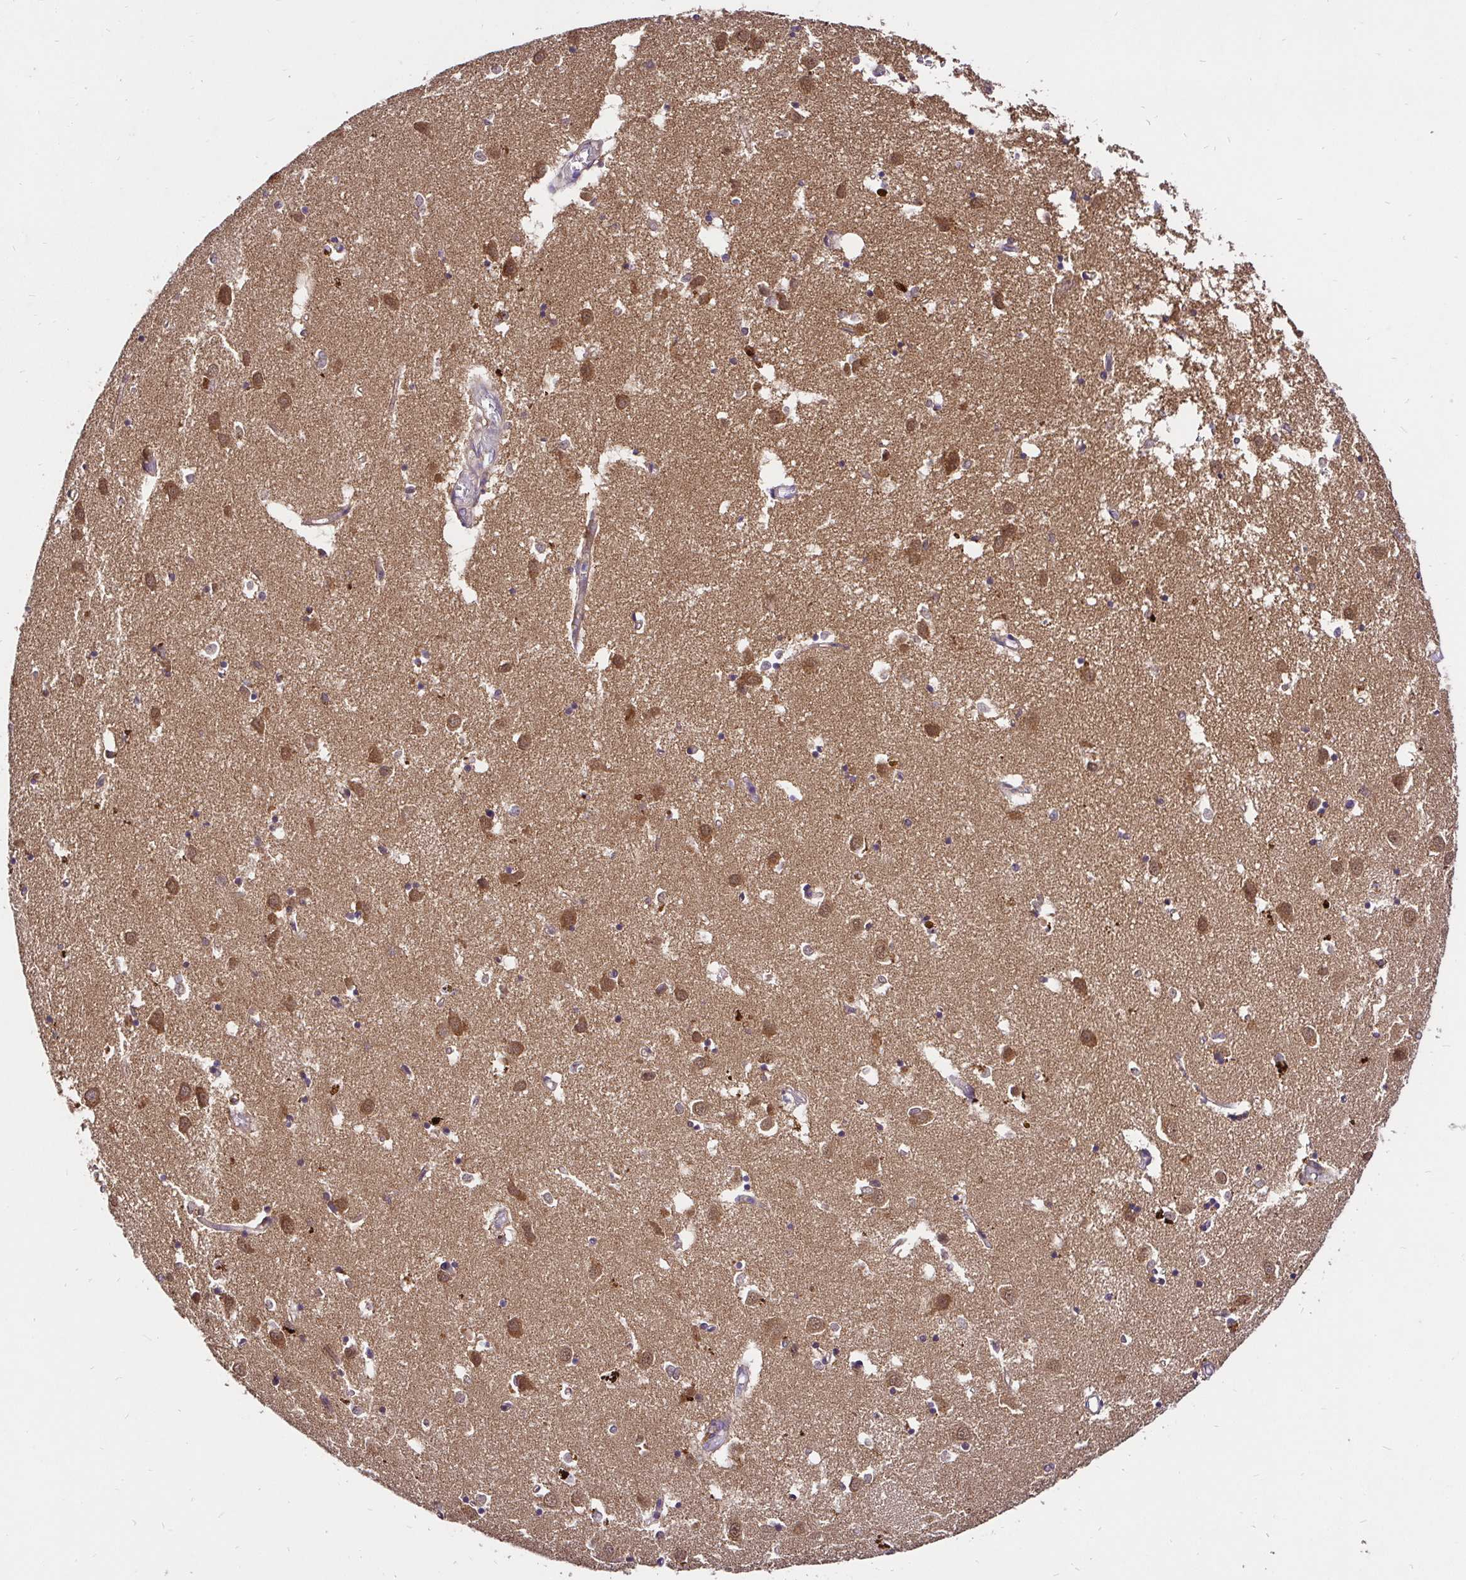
{"staining": {"intensity": "negative", "quantity": "none", "location": "none"}, "tissue": "caudate", "cell_type": "Glial cells", "image_type": "normal", "snomed": [{"axis": "morphology", "description": "Normal tissue, NOS"}, {"axis": "topography", "description": "Lateral ventricle wall"}], "caption": "Immunohistochemistry of benign caudate shows no expression in glial cells. (Stains: DAB immunohistochemistry (IHC) with hematoxylin counter stain, Microscopy: brightfield microscopy at high magnification).", "gene": "UBE2M", "patient": {"sex": "male", "age": 70}}